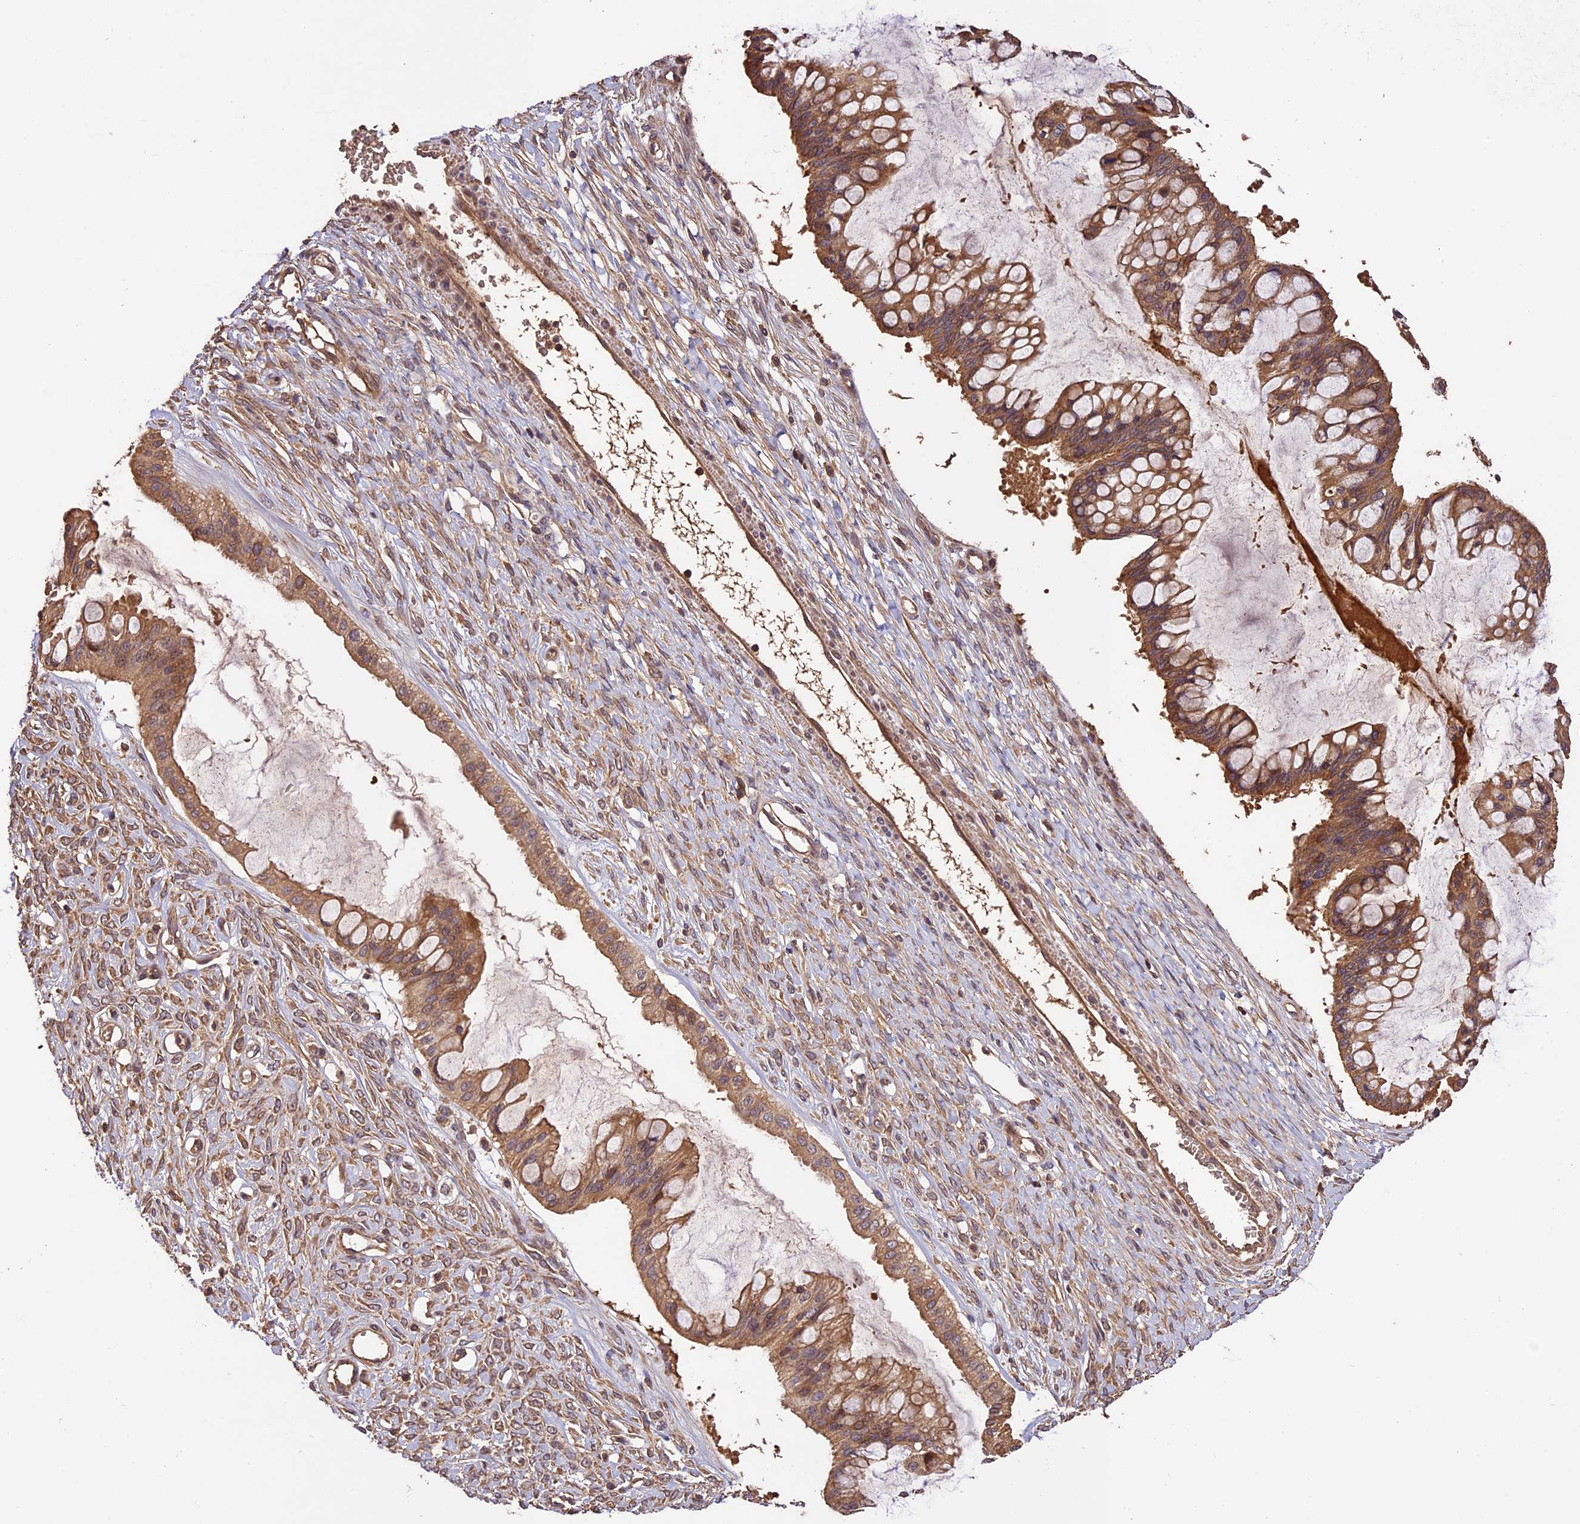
{"staining": {"intensity": "moderate", "quantity": ">75%", "location": "cytoplasmic/membranous"}, "tissue": "ovarian cancer", "cell_type": "Tumor cells", "image_type": "cancer", "snomed": [{"axis": "morphology", "description": "Cystadenocarcinoma, mucinous, NOS"}, {"axis": "topography", "description": "Ovary"}], "caption": "Immunohistochemical staining of mucinous cystadenocarcinoma (ovarian) shows medium levels of moderate cytoplasmic/membranous staining in about >75% of tumor cells.", "gene": "CRLF1", "patient": {"sex": "female", "age": 73}}